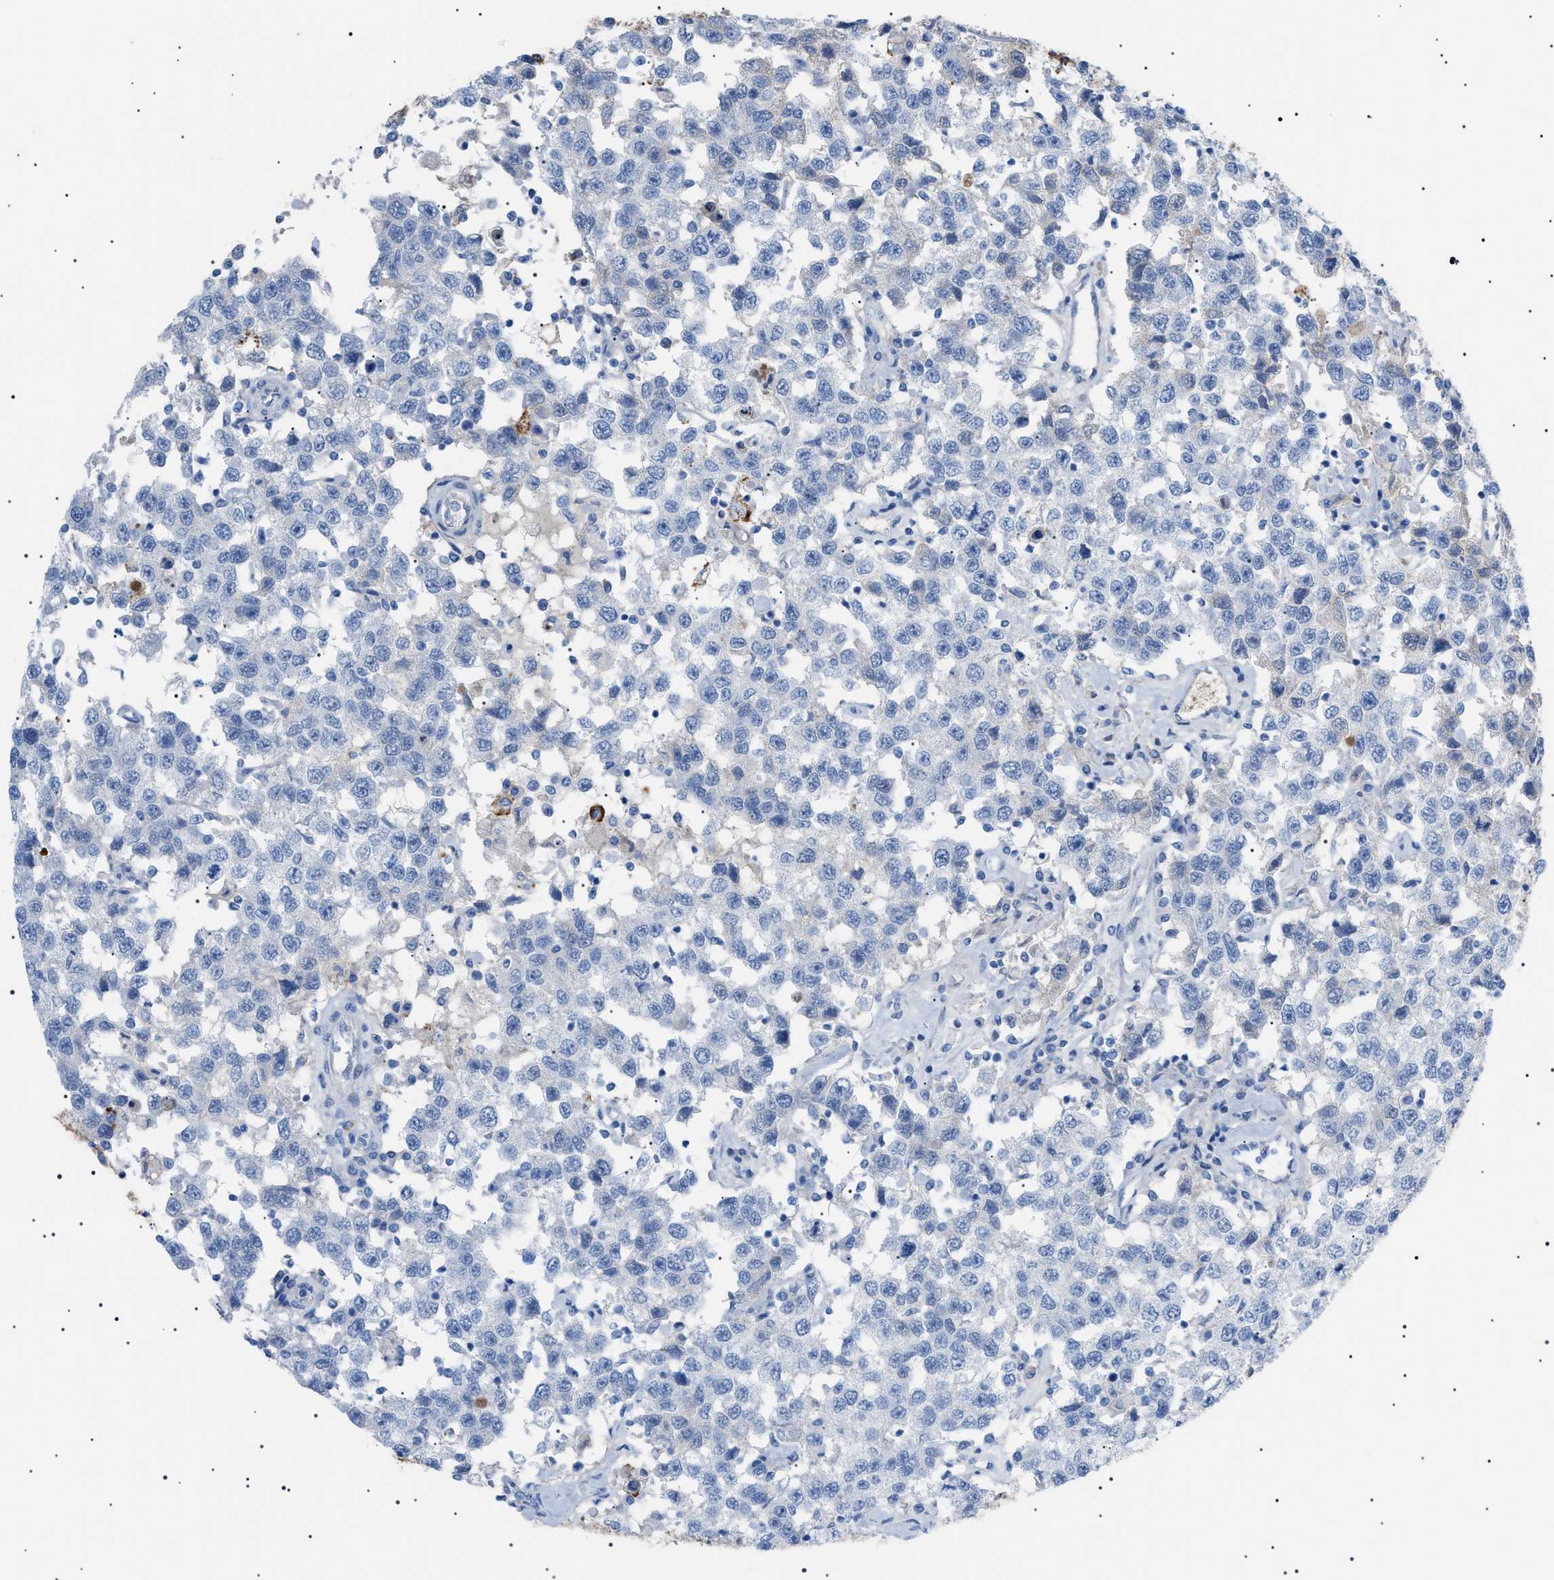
{"staining": {"intensity": "negative", "quantity": "none", "location": "none"}, "tissue": "testis cancer", "cell_type": "Tumor cells", "image_type": "cancer", "snomed": [{"axis": "morphology", "description": "Seminoma, NOS"}, {"axis": "topography", "description": "Testis"}], "caption": "The histopathology image displays no significant staining in tumor cells of testis cancer (seminoma). The staining is performed using DAB (3,3'-diaminobenzidine) brown chromogen with nuclei counter-stained in using hematoxylin.", "gene": "LPA", "patient": {"sex": "male", "age": 41}}